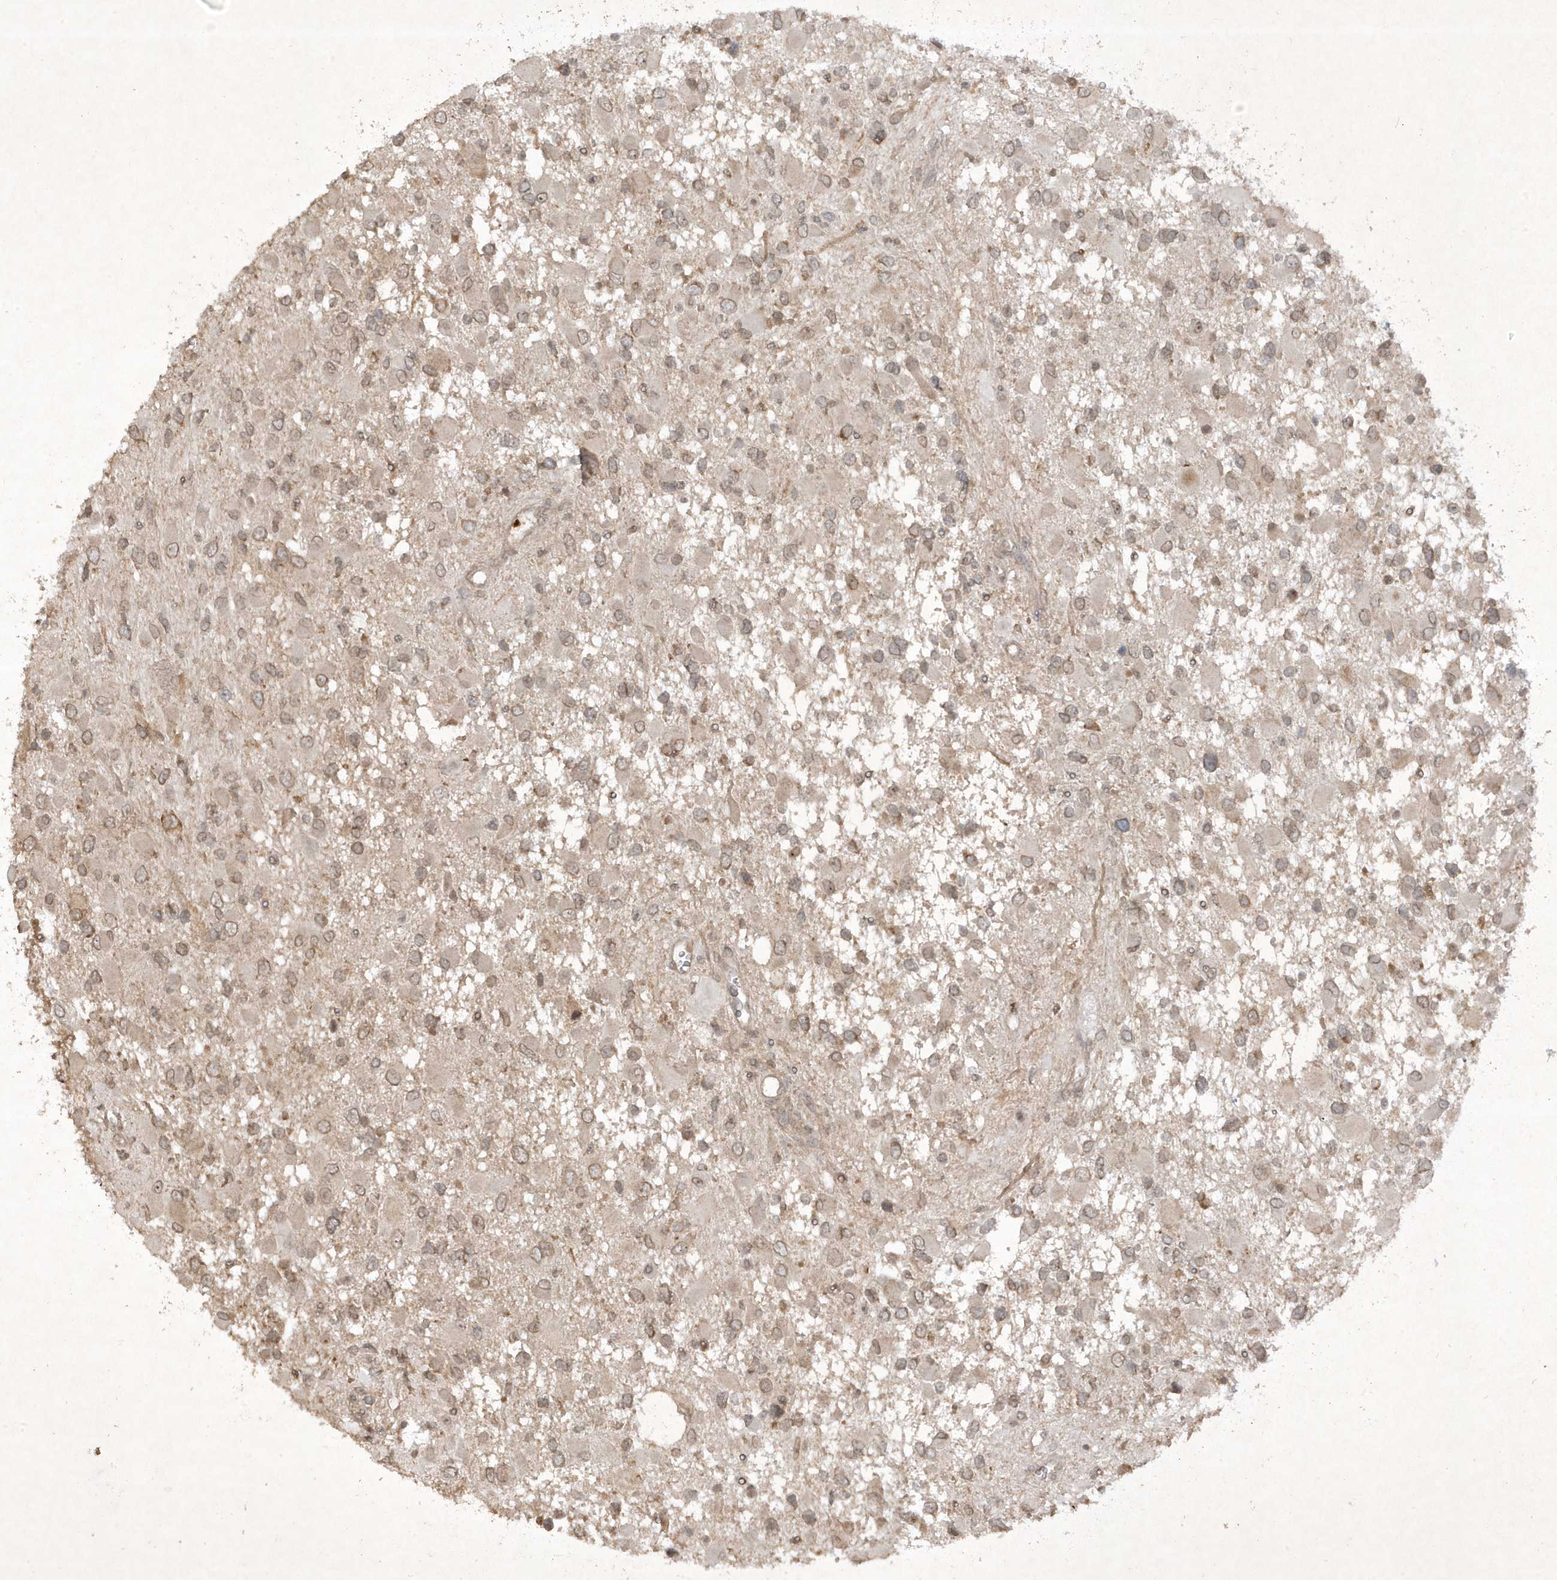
{"staining": {"intensity": "weak", "quantity": "<25%", "location": "cytoplasmic/membranous"}, "tissue": "glioma", "cell_type": "Tumor cells", "image_type": "cancer", "snomed": [{"axis": "morphology", "description": "Glioma, malignant, High grade"}, {"axis": "topography", "description": "Brain"}], "caption": "Tumor cells show no significant staining in malignant glioma (high-grade).", "gene": "ZNF213", "patient": {"sex": "male", "age": 53}}